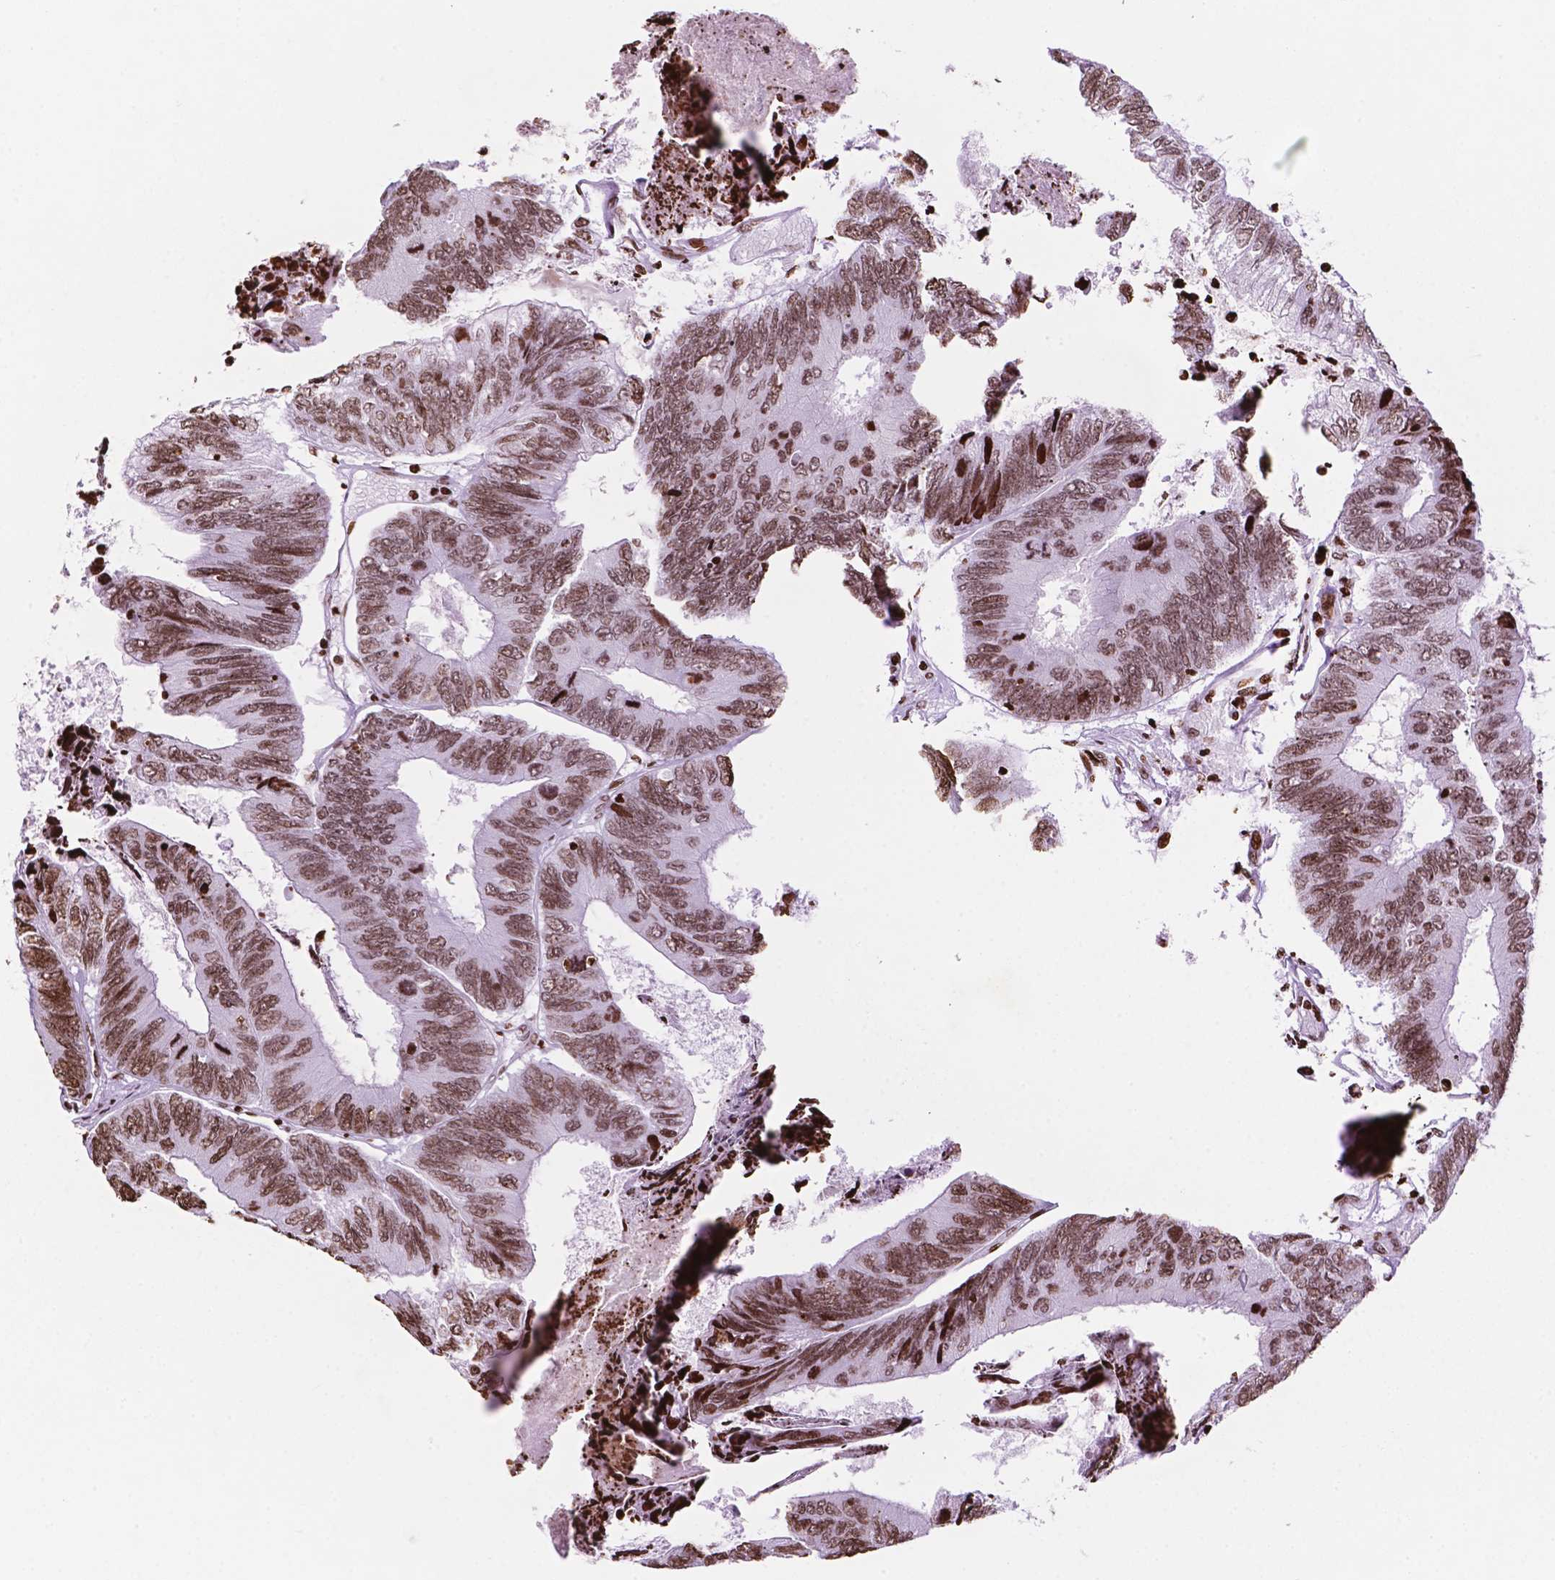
{"staining": {"intensity": "moderate", "quantity": ">75%", "location": "nuclear"}, "tissue": "colorectal cancer", "cell_type": "Tumor cells", "image_type": "cancer", "snomed": [{"axis": "morphology", "description": "Adenocarcinoma, NOS"}, {"axis": "topography", "description": "Colon"}], "caption": "Human colorectal cancer stained with a brown dye displays moderate nuclear positive staining in approximately >75% of tumor cells.", "gene": "TMEM250", "patient": {"sex": "female", "age": 67}}